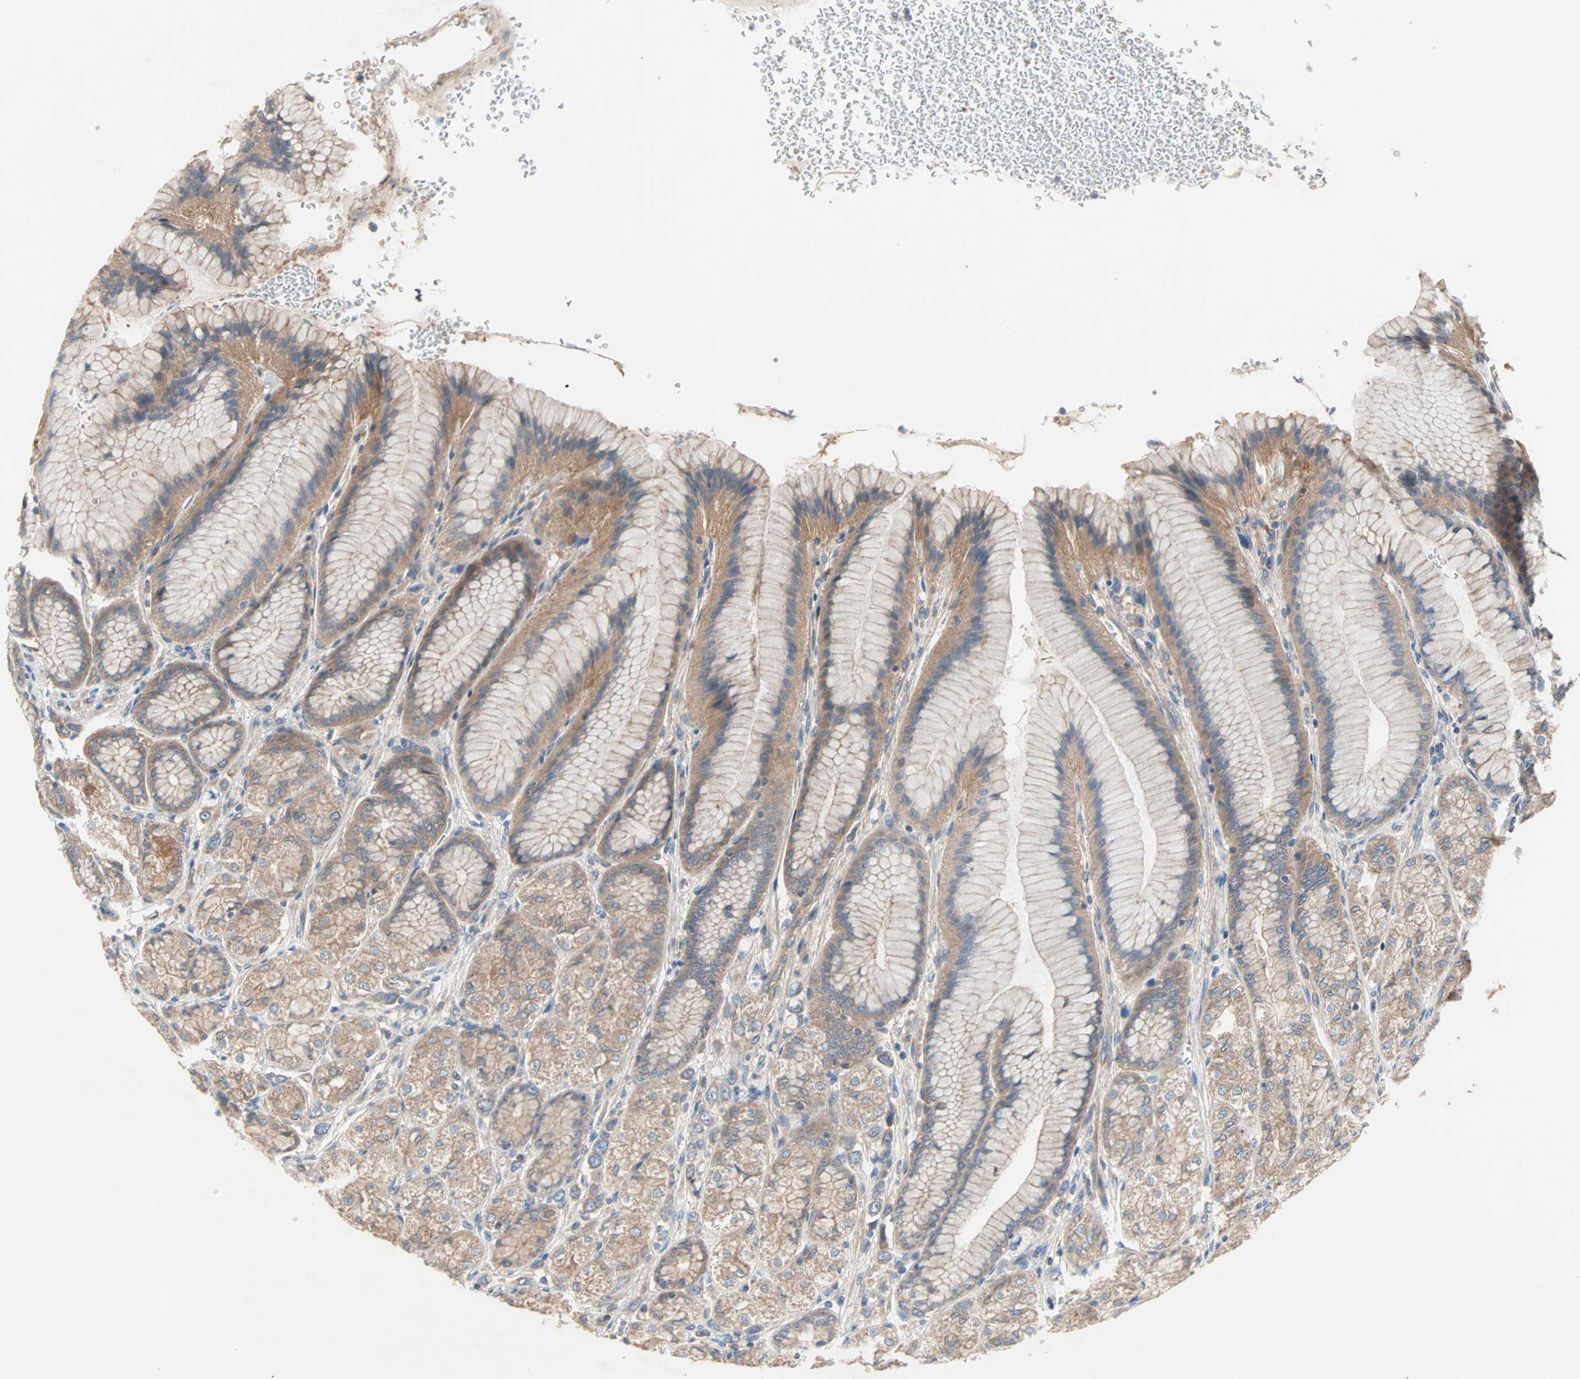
{"staining": {"intensity": "weak", "quantity": ">75%", "location": "cytoplasmic/membranous"}, "tissue": "stomach", "cell_type": "Glandular cells", "image_type": "normal", "snomed": [{"axis": "morphology", "description": "Normal tissue, NOS"}, {"axis": "morphology", "description": "Adenocarcinoma, NOS"}, {"axis": "topography", "description": "Stomach"}, {"axis": "topography", "description": "Stomach, lower"}], "caption": "IHC staining of normal stomach, which shows low levels of weak cytoplasmic/membranous positivity in approximately >75% of glandular cells indicating weak cytoplasmic/membranous protein expression. The staining was performed using DAB (3,3'-diaminobenzidine) (brown) for protein detection and nuclei were counterstained in hematoxylin (blue).", "gene": "PDE8A", "patient": {"sex": "female", "age": 65}}